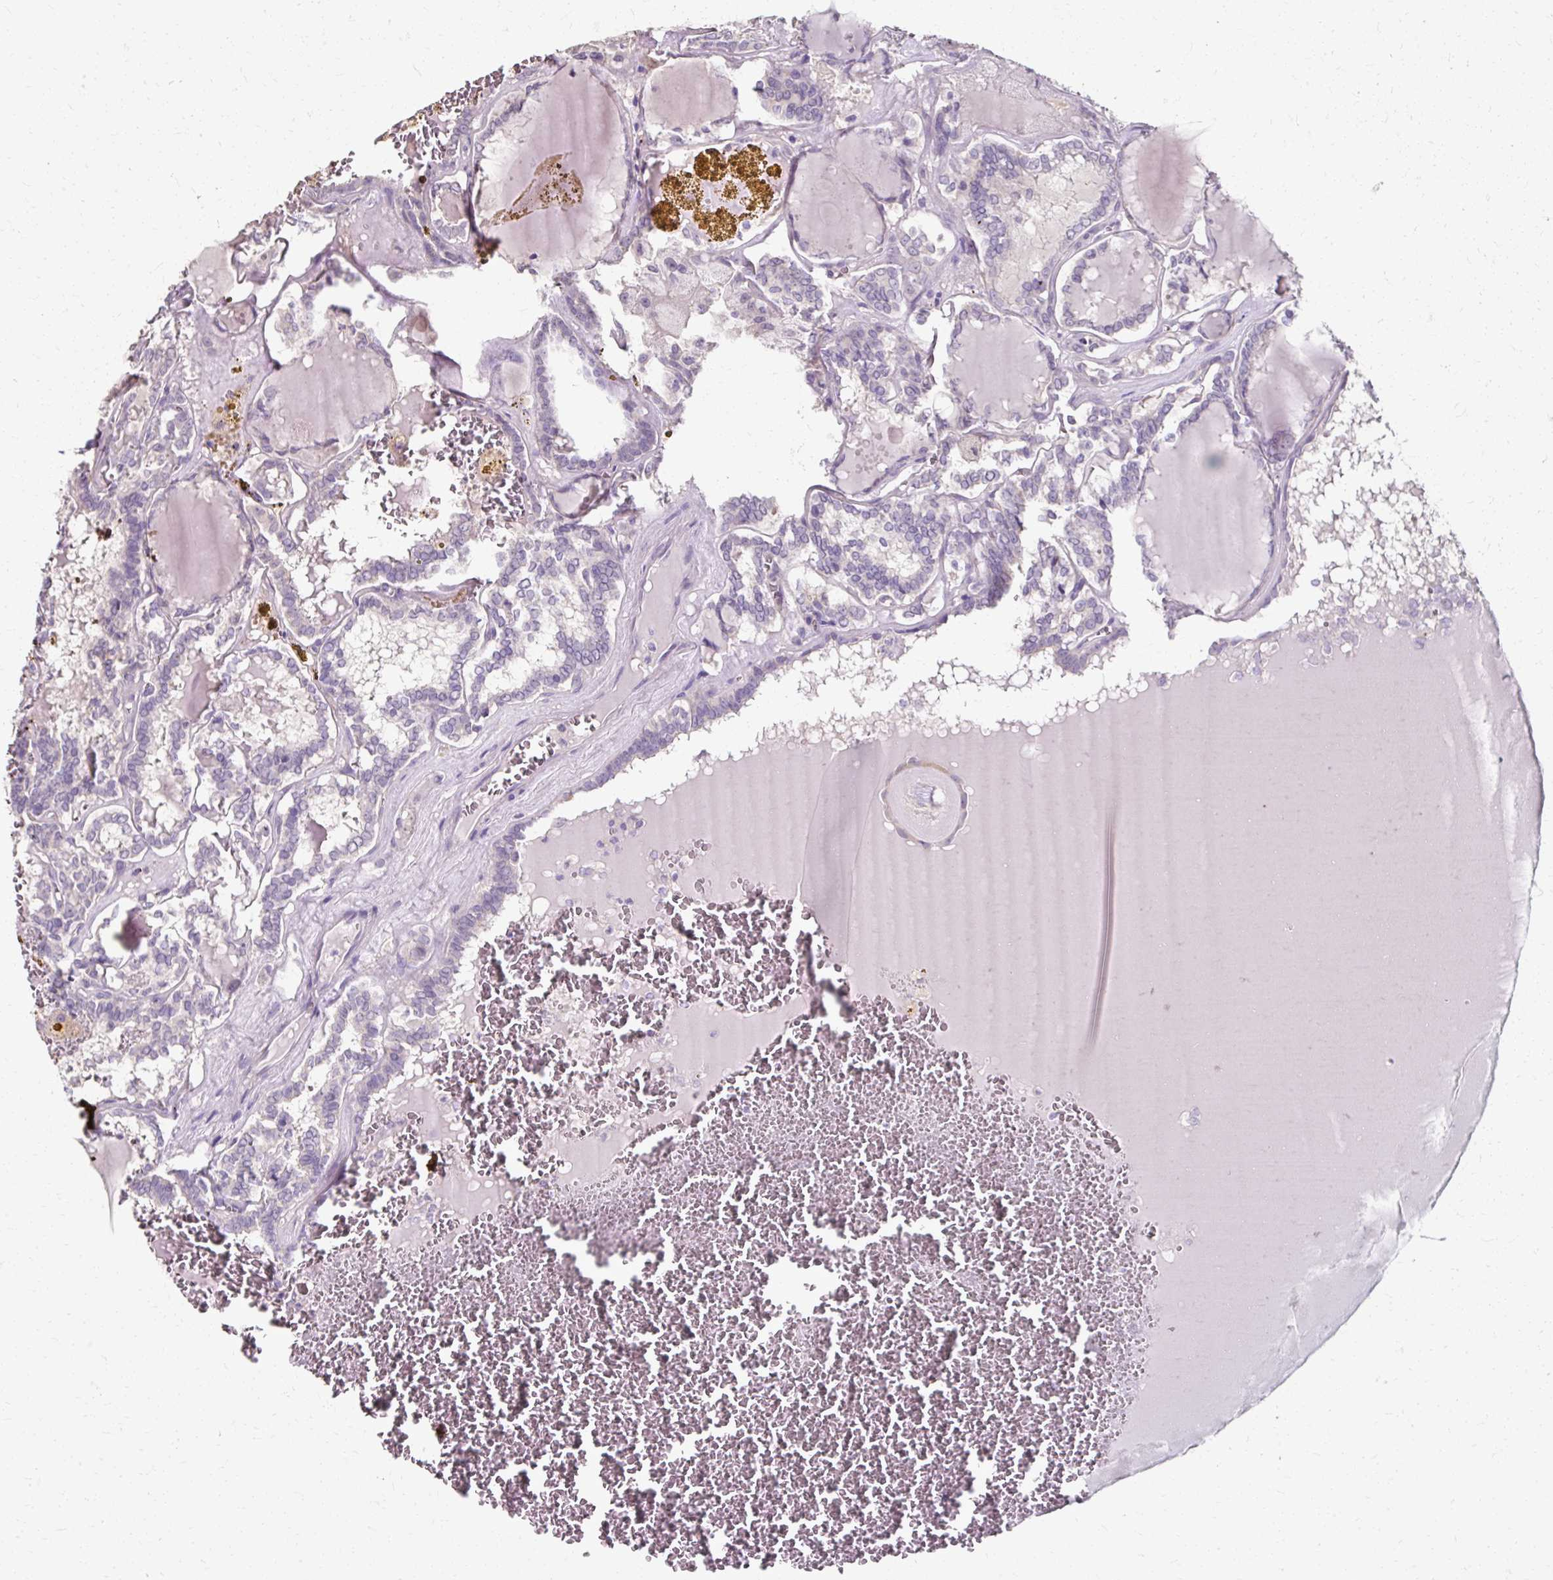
{"staining": {"intensity": "negative", "quantity": "none", "location": "none"}, "tissue": "thyroid cancer", "cell_type": "Tumor cells", "image_type": "cancer", "snomed": [{"axis": "morphology", "description": "Papillary adenocarcinoma, NOS"}, {"axis": "topography", "description": "Thyroid gland"}], "caption": "This micrograph is of papillary adenocarcinoma (thyroid) stained with immunohistochemistry (IHC) to label a protein in brown with the nuclei are counter-stained blue. There is no staining in tumor cells.", "gene": "KLHL24", "patient": {"sex": "female", "age": 72}}